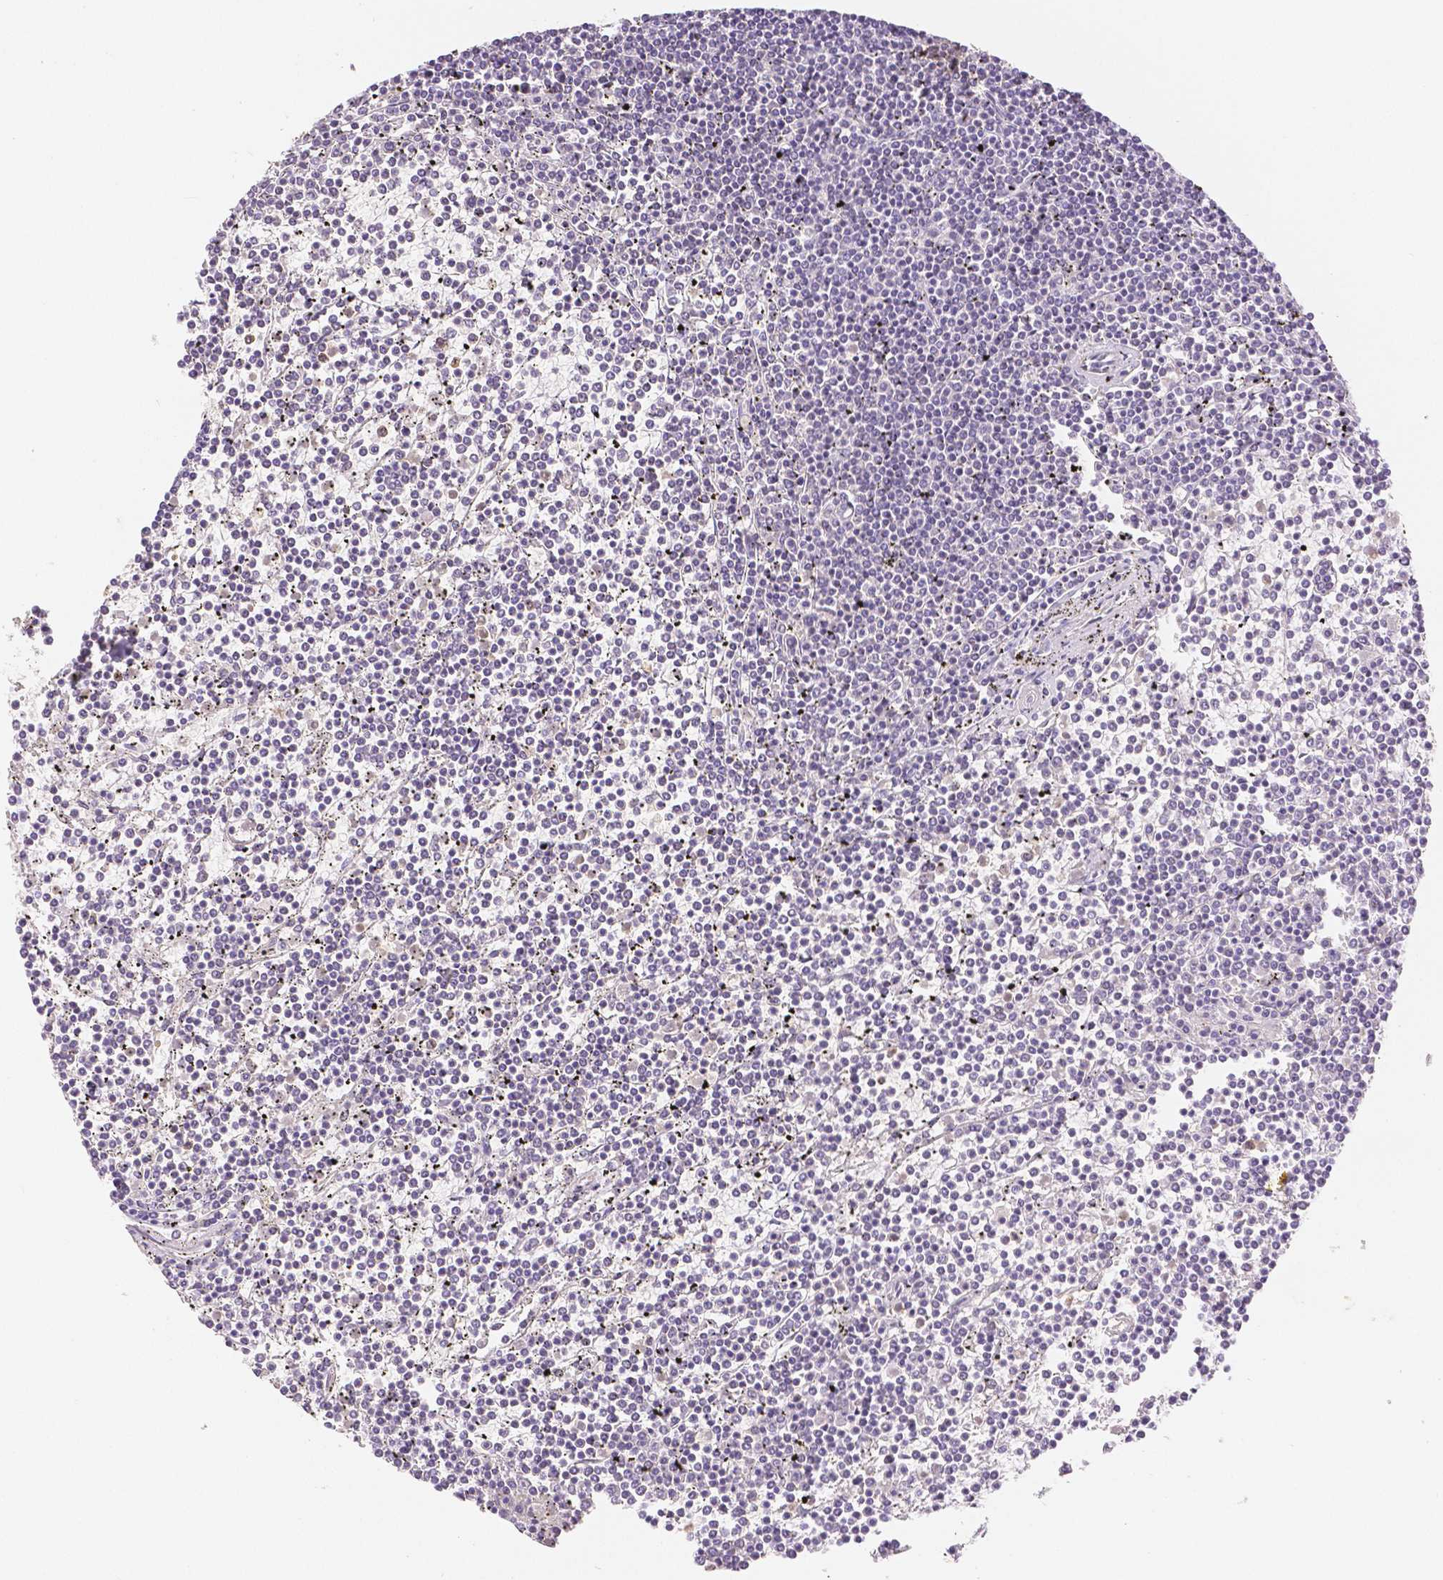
{"staining": {"intensity": "negative", "quantity": "none", "location": "none"}, "tissue": "lymphoma", "cell_type": "Tumor cells", "image_type": "cancer", "snomed": [{"axis": "morphology", "description": "Malignant lymphoma, non-Hodgkin's type, Low grade"}, {"axis": "topography", "description": "Spleen"}], "caption": "IHC of human lymphoma exhibits no positivity in tumor cells. (Brightfield microscopy of DAB IHC at high magnification).", "gene": "OCLN", "patient": {"sex": "female", "age": 19}}